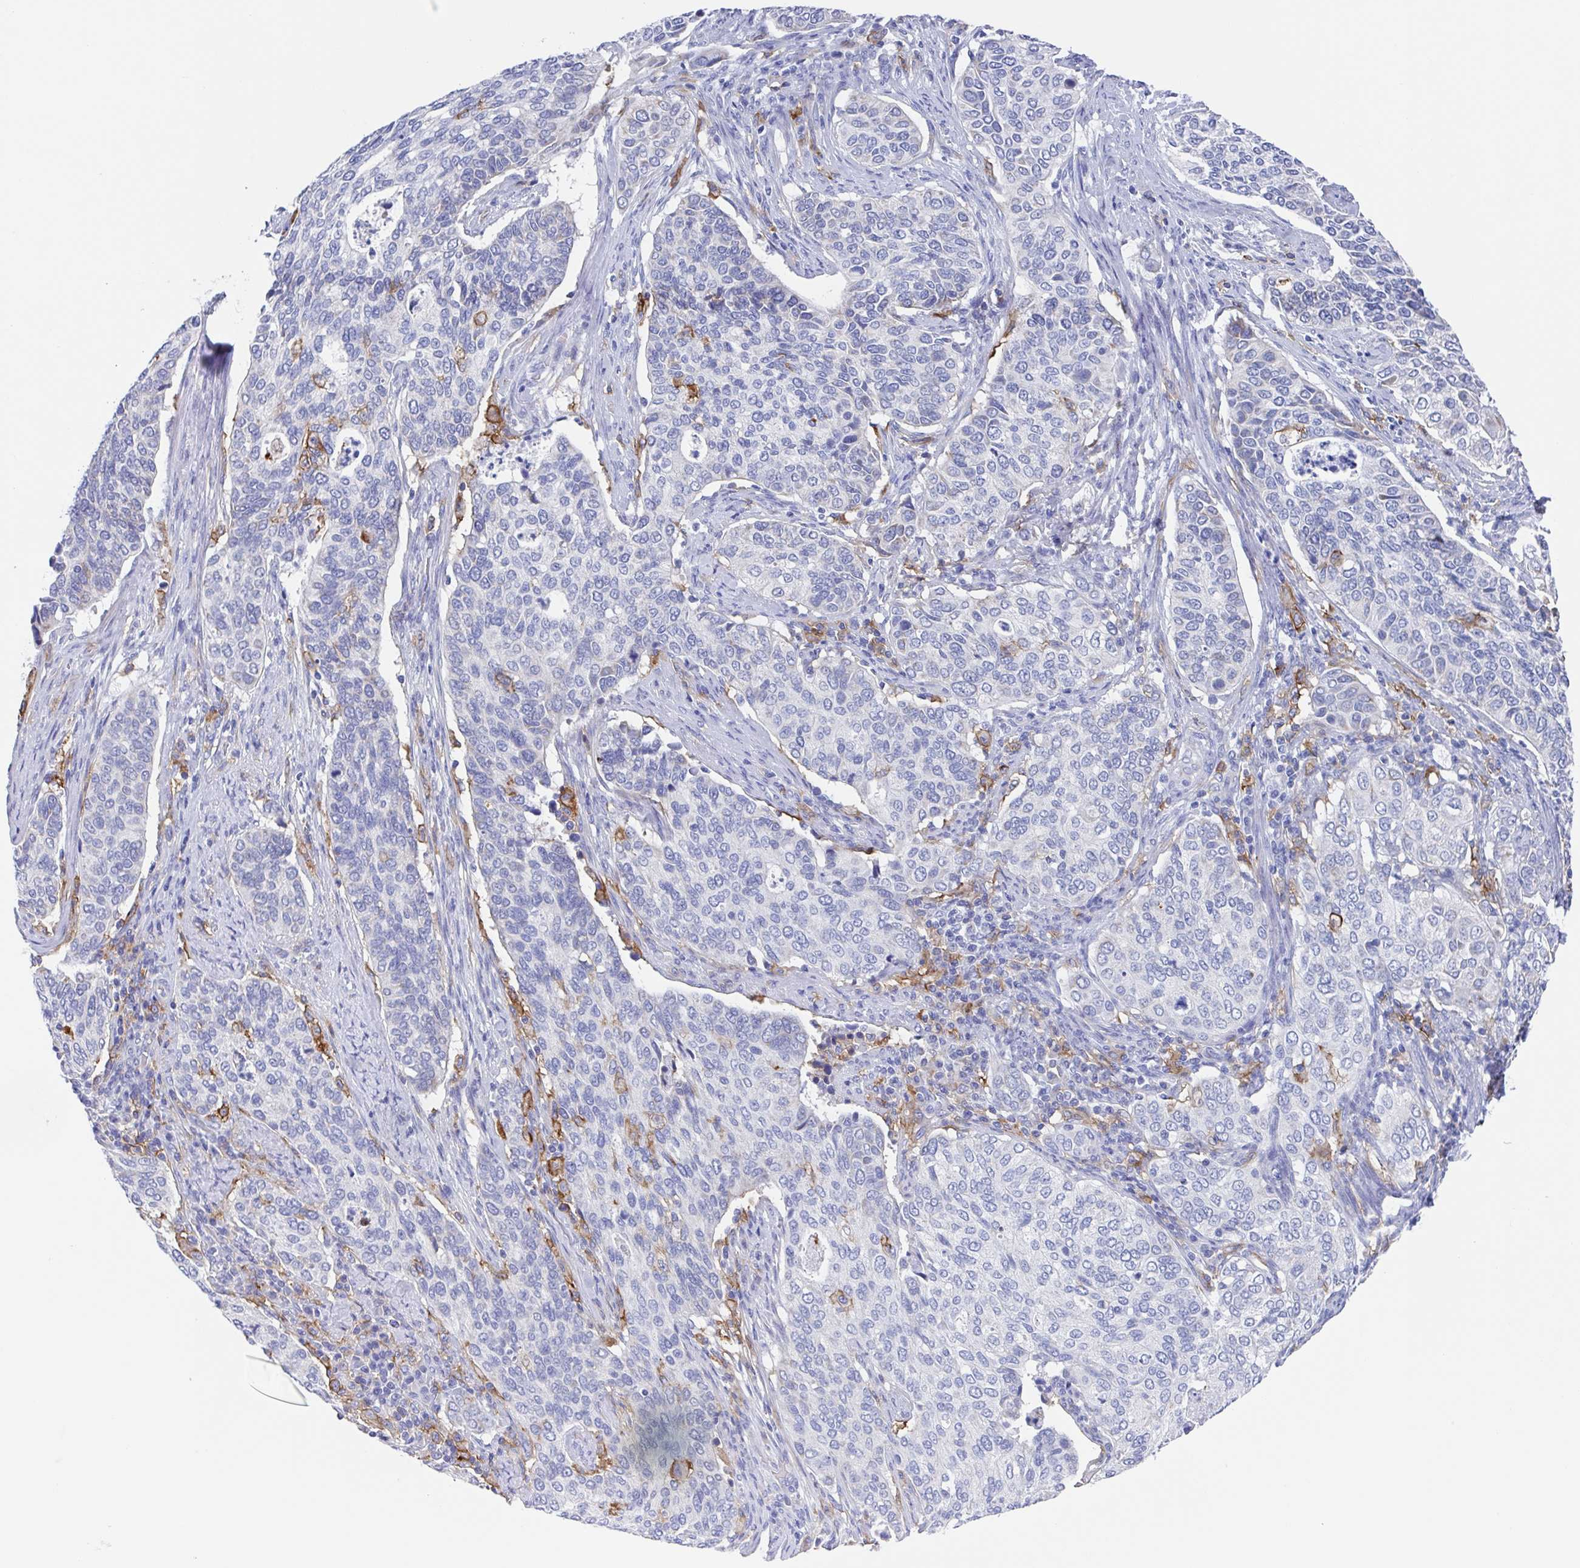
{"staining": {"intensity": "negative", "quantity": "none", "location": "none"}, "tissue": "cervical cancer", "cell_type": "Tumor cells", "image_type": "cancer", "snomed": [{"axis": "morphology", "description": "Squamous cell carcinoma, NOS"}, {"axis": "topography", "description": "Cervix"}], "caption": "This is an IHC image of human cervical cancer (squamous cell carcinoma). There is no expression in tumor cells.", "gene": "FCGR3A", "patient": {"sex": "female", "age": 38}}